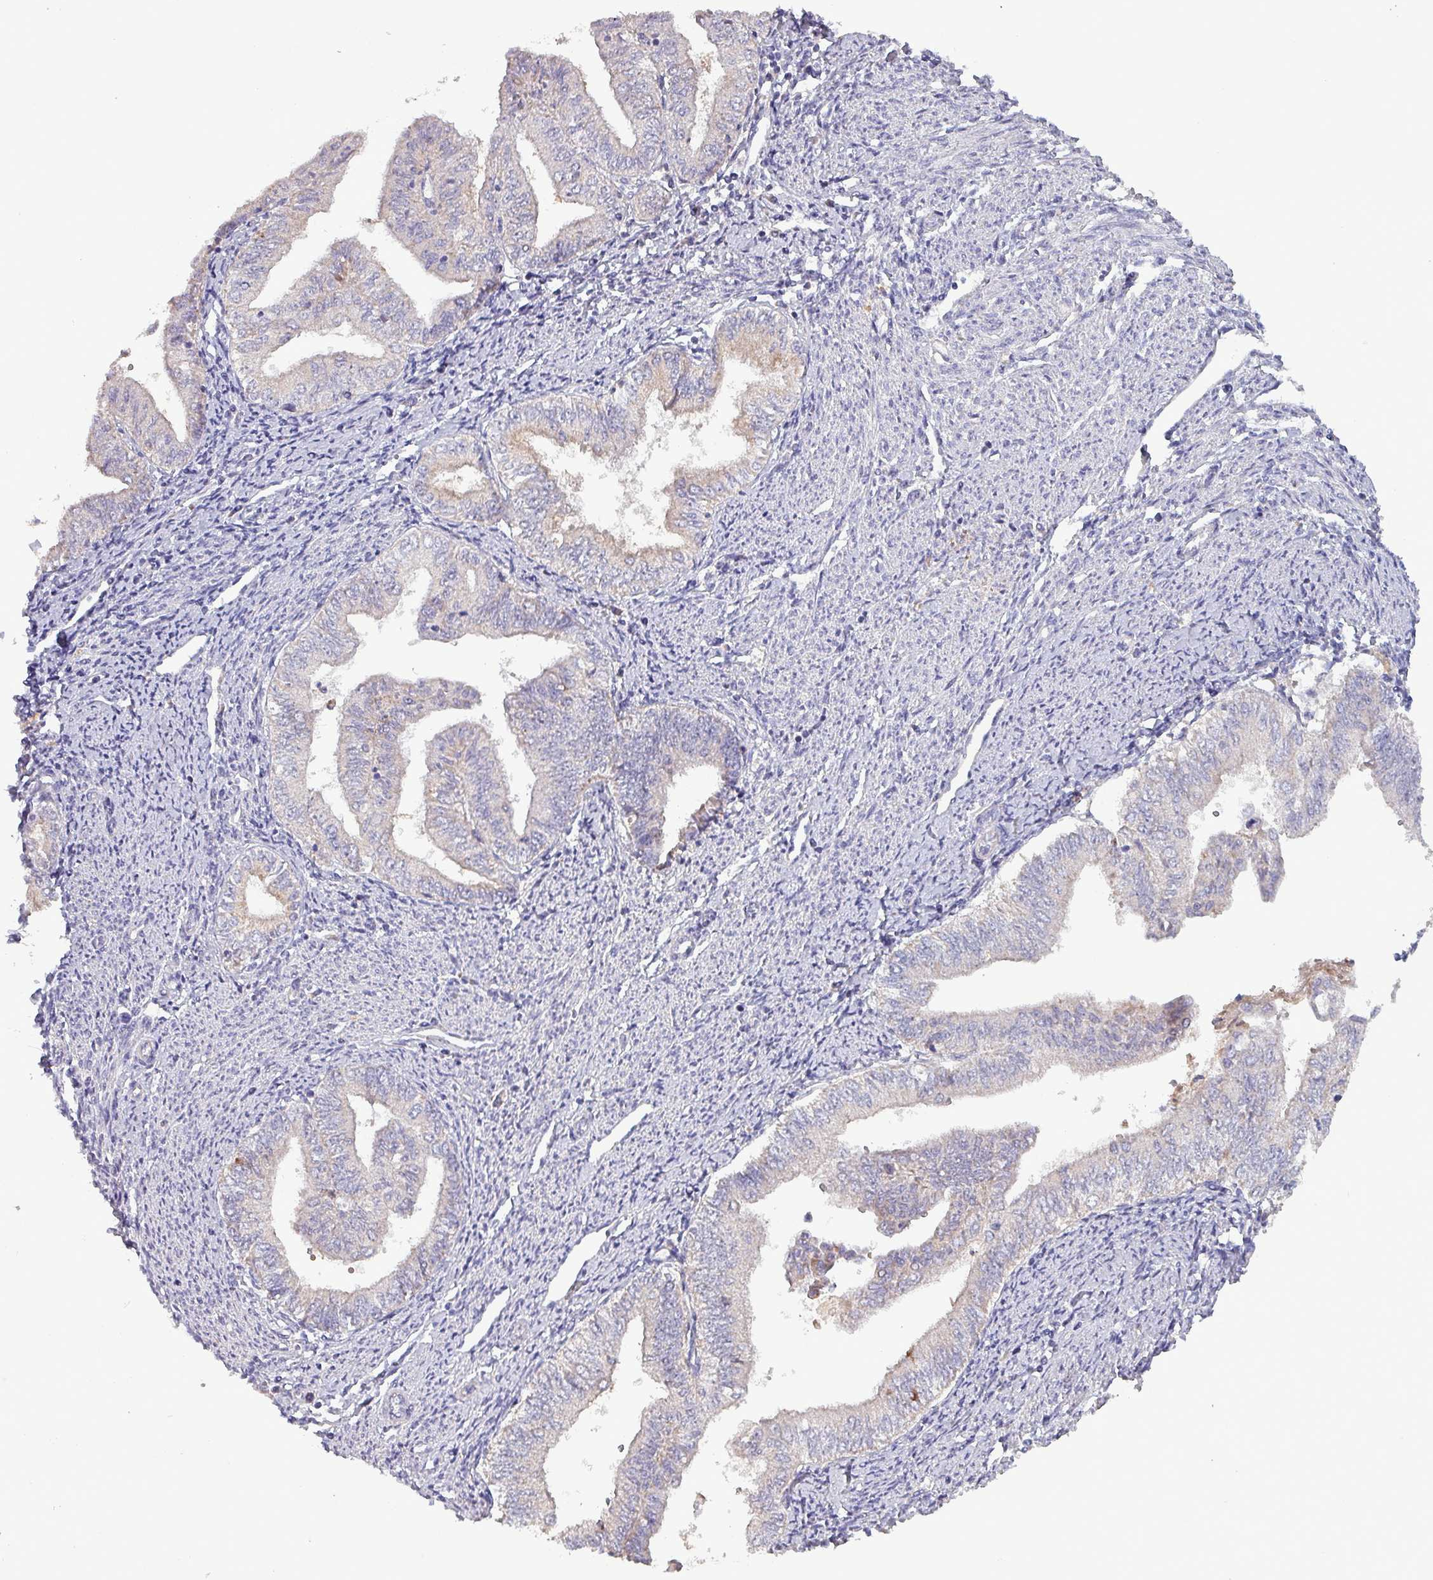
{"staining": {"intensity": "negative", "quantity": "none", "location": "none"}, "tissue": "endometrial cancer", "cell_type": "Tumor cells", "image_type": "cancer", "snomed": [{"axis": "morphology", "description": "Adenocarcinoma, NOS"}, {"axis": "topography", "description": "Endometrium"}], "caption": "The micrograph demonstrates no significant positivity in tumor cells of endometrial cancer.", "gene": "ZNF322", "patient": {"sex": "female", "age": 66}}